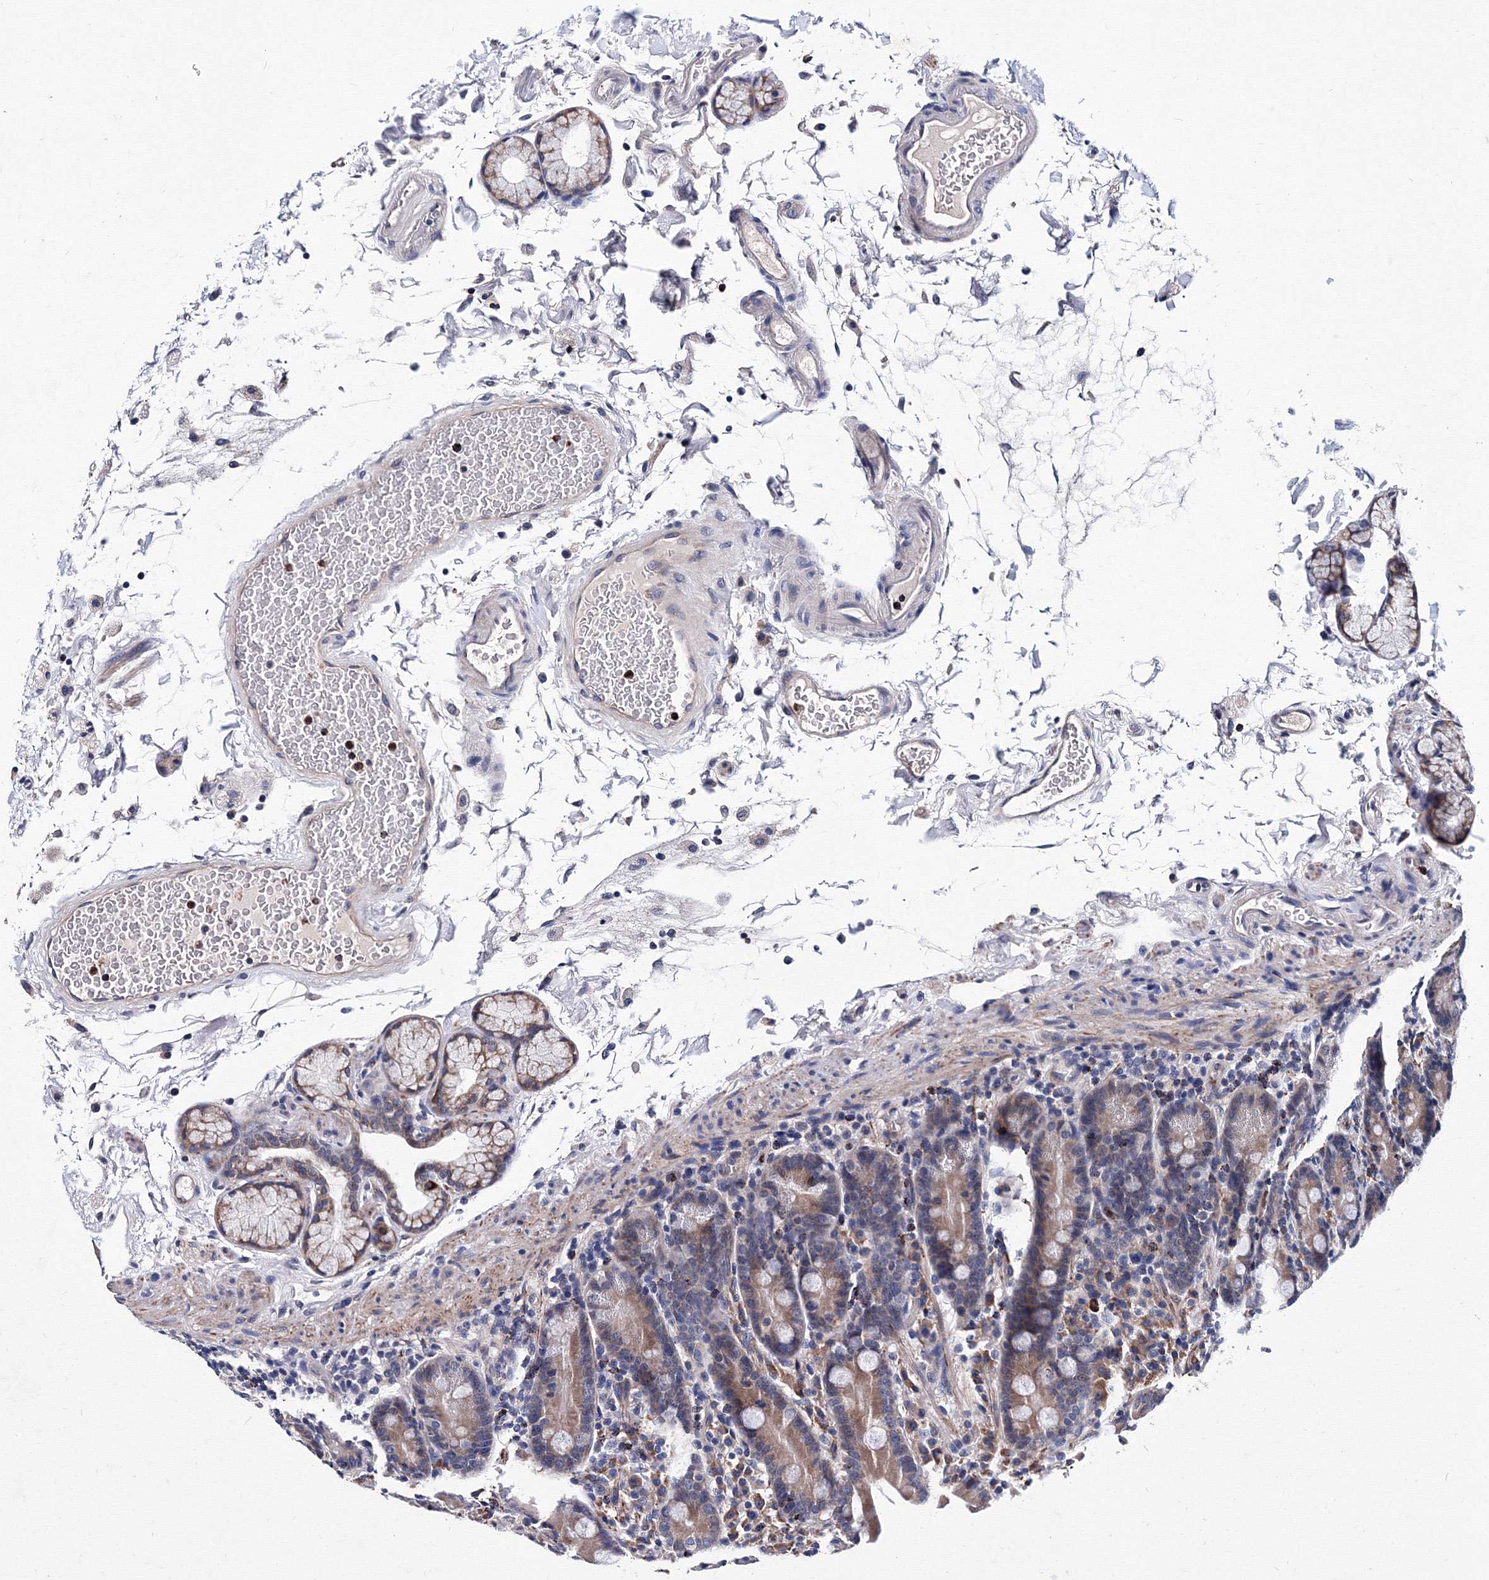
{"staining": {"intensity": "moderate", "quantity": ">75%", "location": "cytoplasmic/membranous,nuclear"}, "tissue": "duodenum", "cell_type": "Glandular cells", "image_type": "normal", "snomed": [{"axis": "morphology", "description": "Normal tissue, NOS"}, {"axis": "topography", "description": "Small intestine, NOS"}], "caption": "High-magnification brightfield microscopy of unremarkable duodenum stained with DAB (brown) and counterstained with hematoxylin (blue). glandular cells exhibit moderate cytoplasmic/membranous,nuclear positivity is present in about>75% of cells.", "gene": "PHYKPL", "patient": {"sex": "female", "age": 71}}